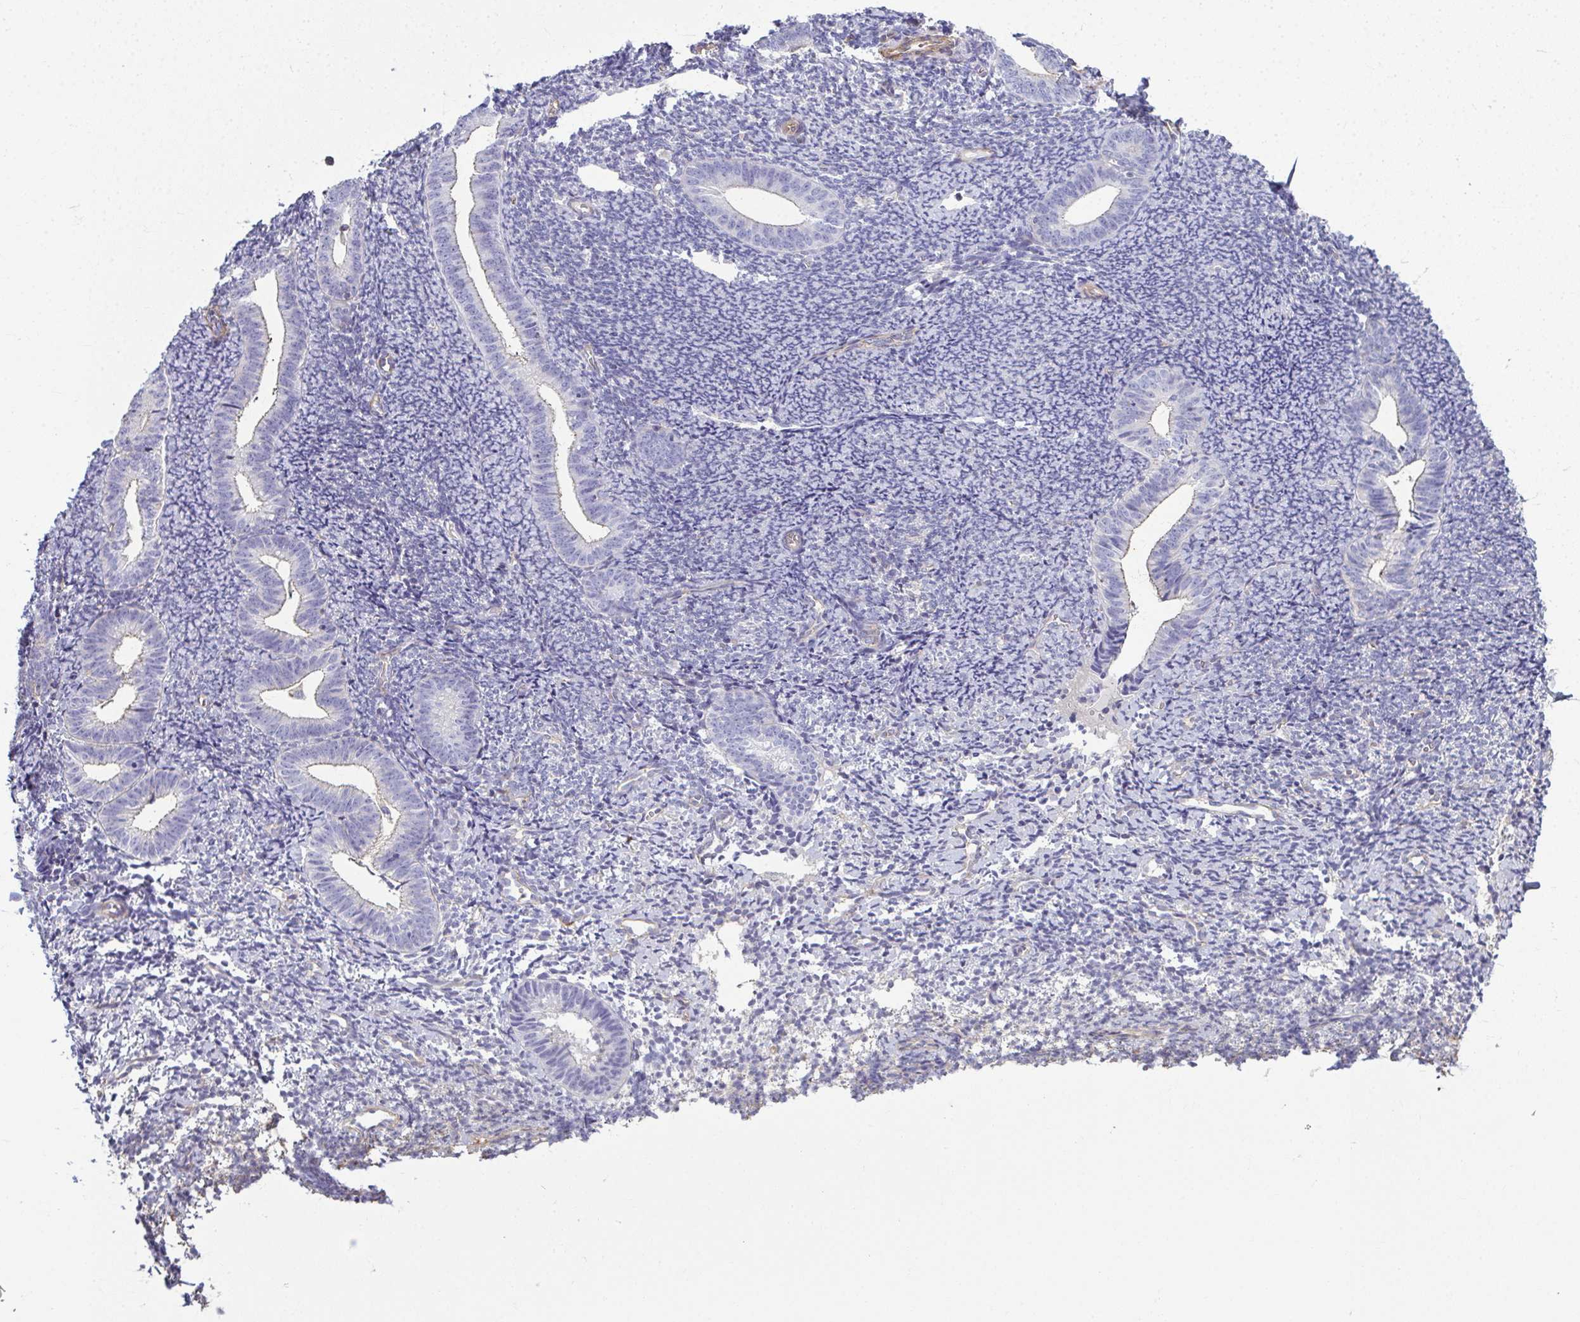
{"staining": {"intensity": "negative", "quantity": "none", "location": "none"}, "tissue": "endometrium", "cell_type": "Cells in endometrial stroma", "image_type": "normal", "snomed": [{"axis": "morphology", "description": "Normal tissue, NOS"}, {"axis": "topography", "description": "Endometrium"}], "caption": "A high-resolution photomicrograph shows immunohistochemistry (IHC) staining of benign endometrium, which reveals no significant expression in cells in endometrial stroma.", "gene": "MYL1", "patient": {"sex": "female", "age": 39}}